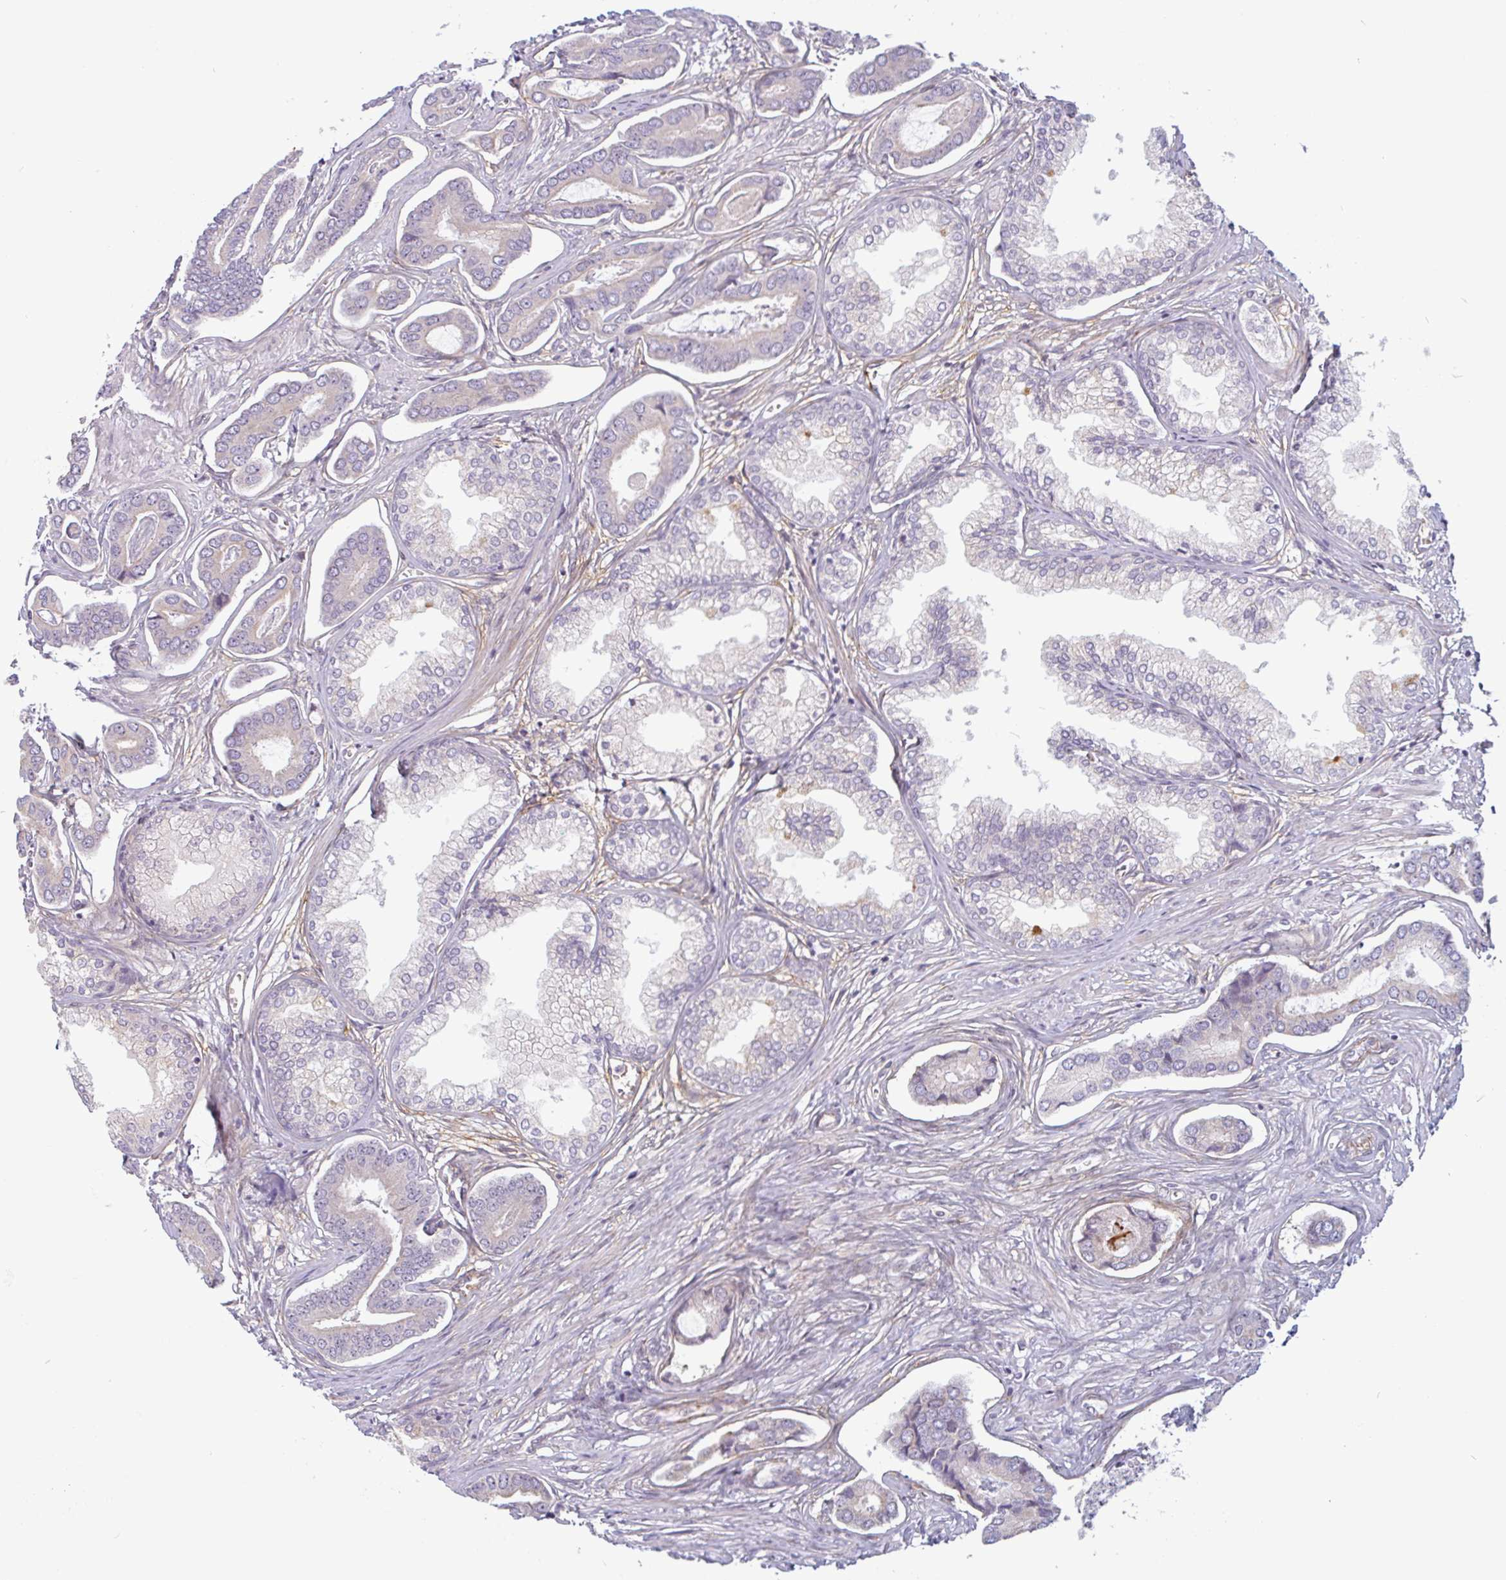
{"staining": {"intensity": "negative", "quantity": "none", "location": "none"}, "tissue": "prostate cancer", "cell_type": "Tumor cells", "image_type": "cancer", "snomed": [{"axis": "morphology", "description": "Adenocarcinoma, NOS"}, {"axis": "topography", "description": "Prostate and seminal vesicle, NOS"}], "caption": "DAB immunohistochemical staining of prostate adenocarcinoma demonstrates no significant staining in tumor cells.", "gene": "TMEM119", "patient": {"sex": "male", "age": 76}}